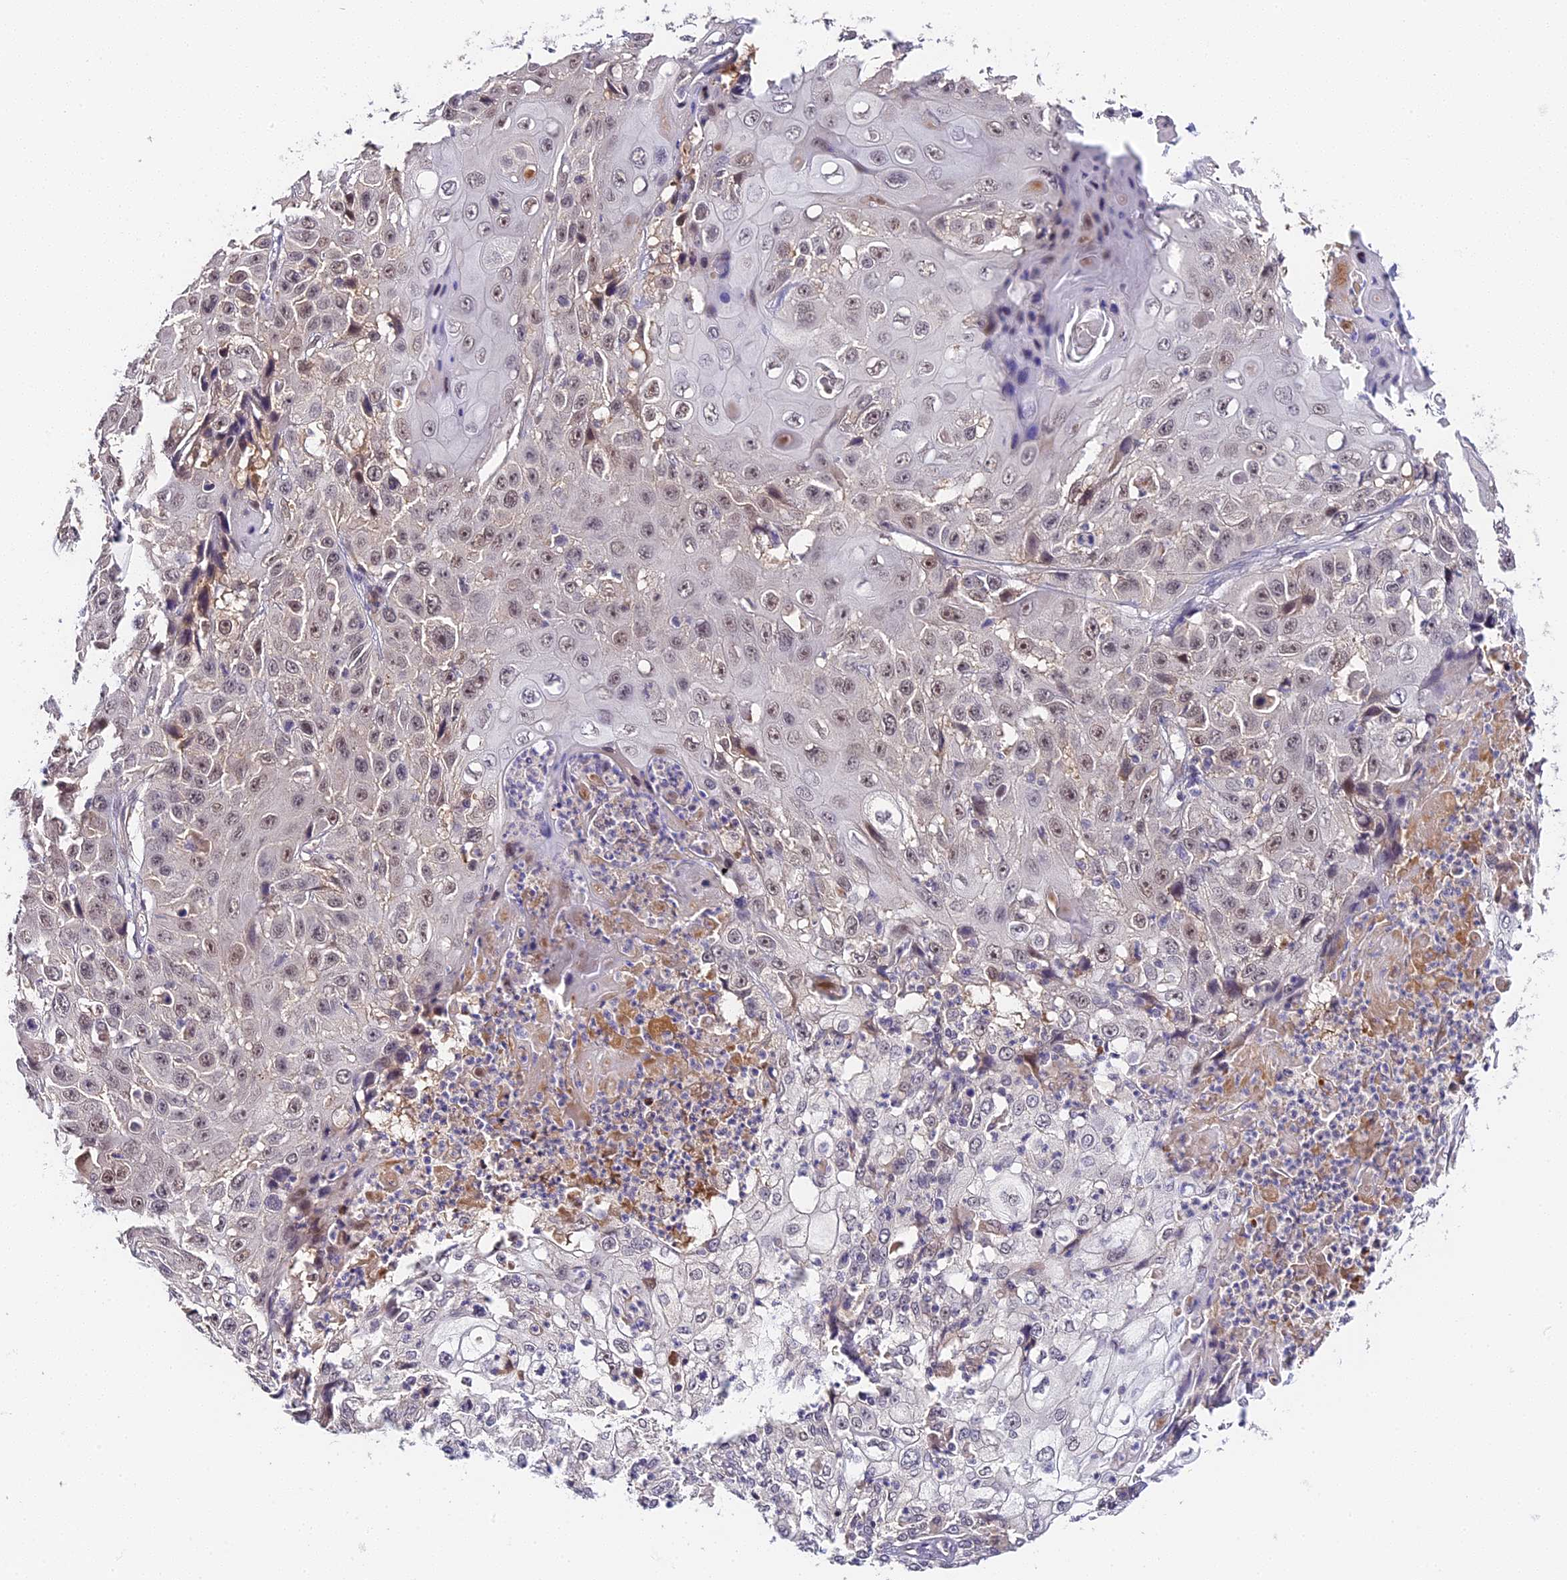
{"staining": {"intensity": "moderate", "quantity": "<25%", "location": "nuclear"}, "tissue": "cervical cancer", "cell_type": "Tumor cells", "image_type": "cancer", "snomed": [{"axis": "morphology", "description": "Squamous cell carcinoma, NOS"}, {"axis": "topography", "description": "Cervix"}], "caption": "High-power microscopy captured an immunohistochemistry (IHC) micrograph of cervical cancer, revealing moderate nuclear positivity in approximately <25% of tumor cells. The staining was performed using DAB (3,3'-diaminobenzidine), with brown indicating positive protein expression. Nuclei are stained blue with hematoxylin.", "gene": "IMPACT", "patient": {"sex": "female", "age": 39}}